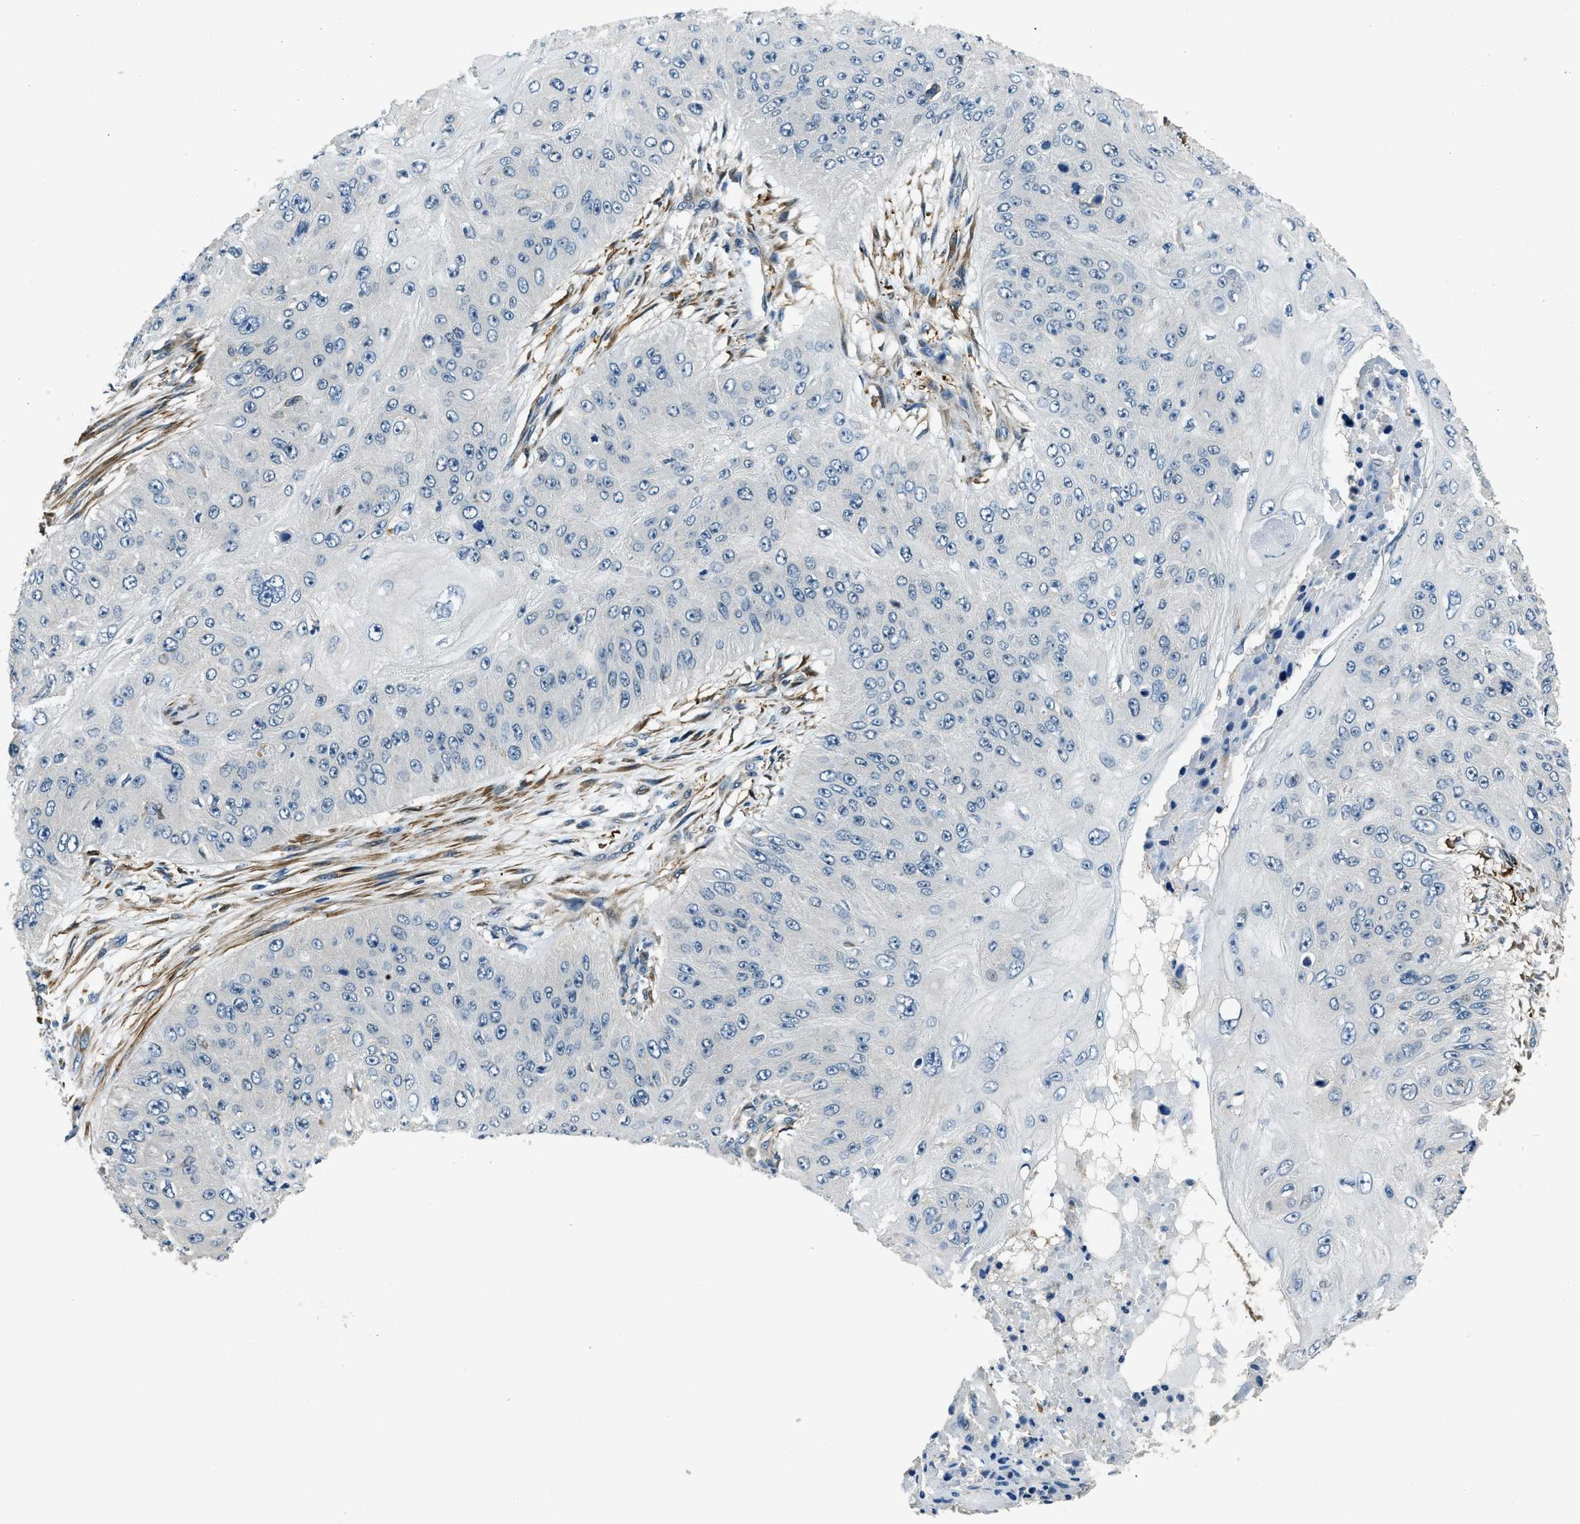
{"staining": {"intensity": "negative", "quantity": "none", "location": "none"}, "tissue": "skin cancer", "cell_type": "Tumor cells", "image_type": "cancer", "snomed": [{"axis": "morphology", "description": "Squamous cell carcinoma, NOS"}, {"axis": "topography", "description": "Skin"}], "caption": "This is an immunohistochemistry (IHC) photomicrograph of human squamous cell carcinoma (skin). There is no expression in tumor cells.", "gene": "NUDCD3", "patient": {"sex": "female", "age": 80}}